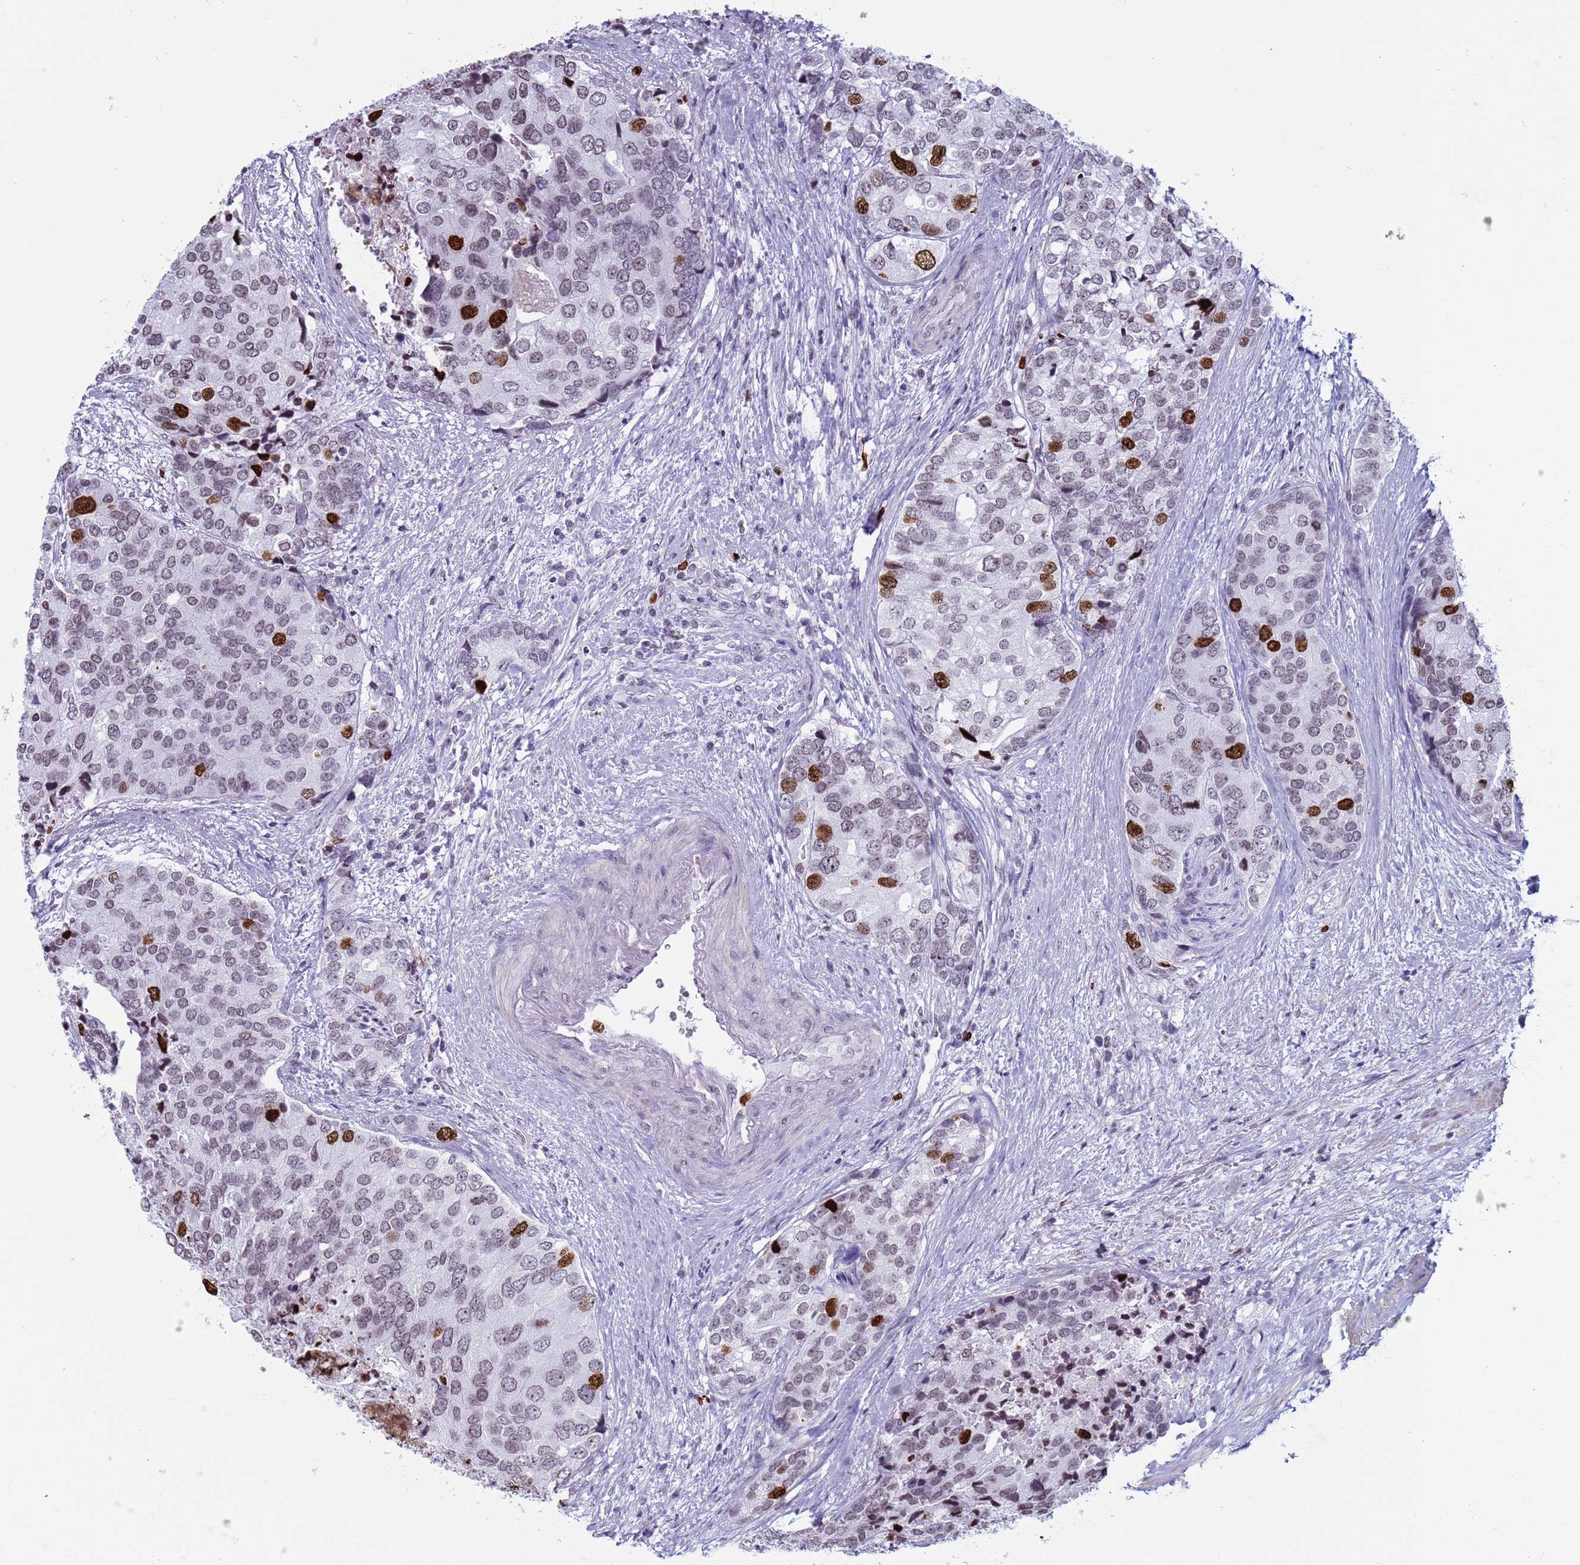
{"staining": {"intensity": "strong", "quantity": "25%-75%", "location": "nuclear"}, "tissue": "prostate cancer", "cell_type": "Tumor cells", "image_type": "cancer", "snomed": [{"axis": "morphology", "description": "Adenocarcinoma, High grade"}, {"axis": "topography", "description": "Prostate"}], "caption": "Immunohistochemistry (IHC) of adenocarcinoma (high-grade) (prostate) displays high levels of strong nuclear positivity in approximately 25%-75% of tumor cells.", "gene": "H4C8", "patient": {"sex": "male", "age": 62}}